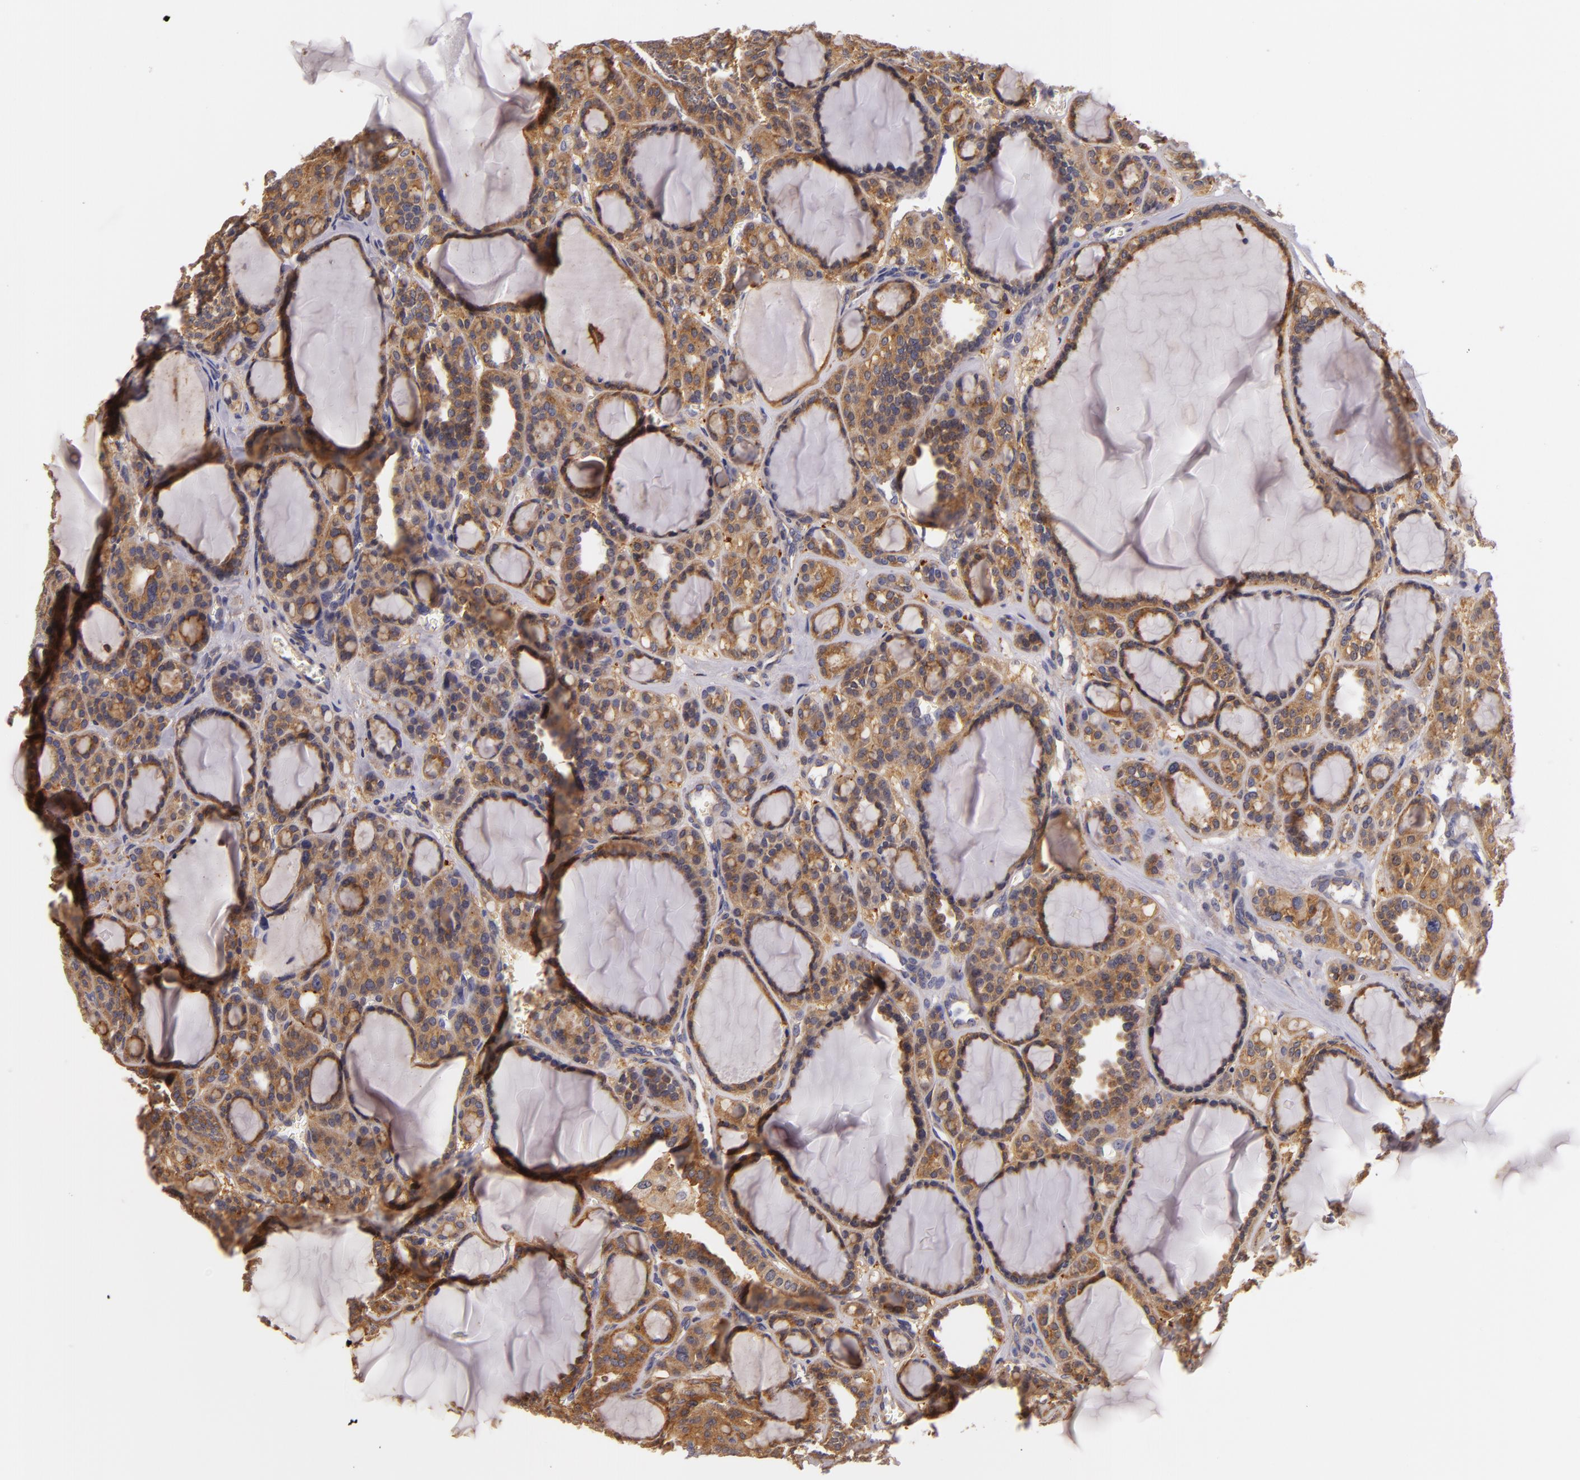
{"staining": {"intensity": "moderate", "quantity": ">75%", "location": "cytoplasmic/membranous"}, "tissue": "thyroid cancer", "cell_type": "Tumor cells", "image_type": "cancer", "snomed": [{"axis": "morphology", "description": "Follicular adenoma carcinoma, NOS"}, {"axis": "topography", "description": "Thyroid gland"}], "caption": "DAB (3,3'-diaminobenzidine) immunohistochemical staining of human thyroid follicular adenoma carcinoma shows moderate cytoplasmic/membranous protein positivity in about >75% of tumor cells. The staining is performed using DAB brown chromogen to label protein expression. The nuclei are counter-stained blue using hematoxylin.", "gene": "TOM1", "patient": {"sex": "female", "age": 71}}